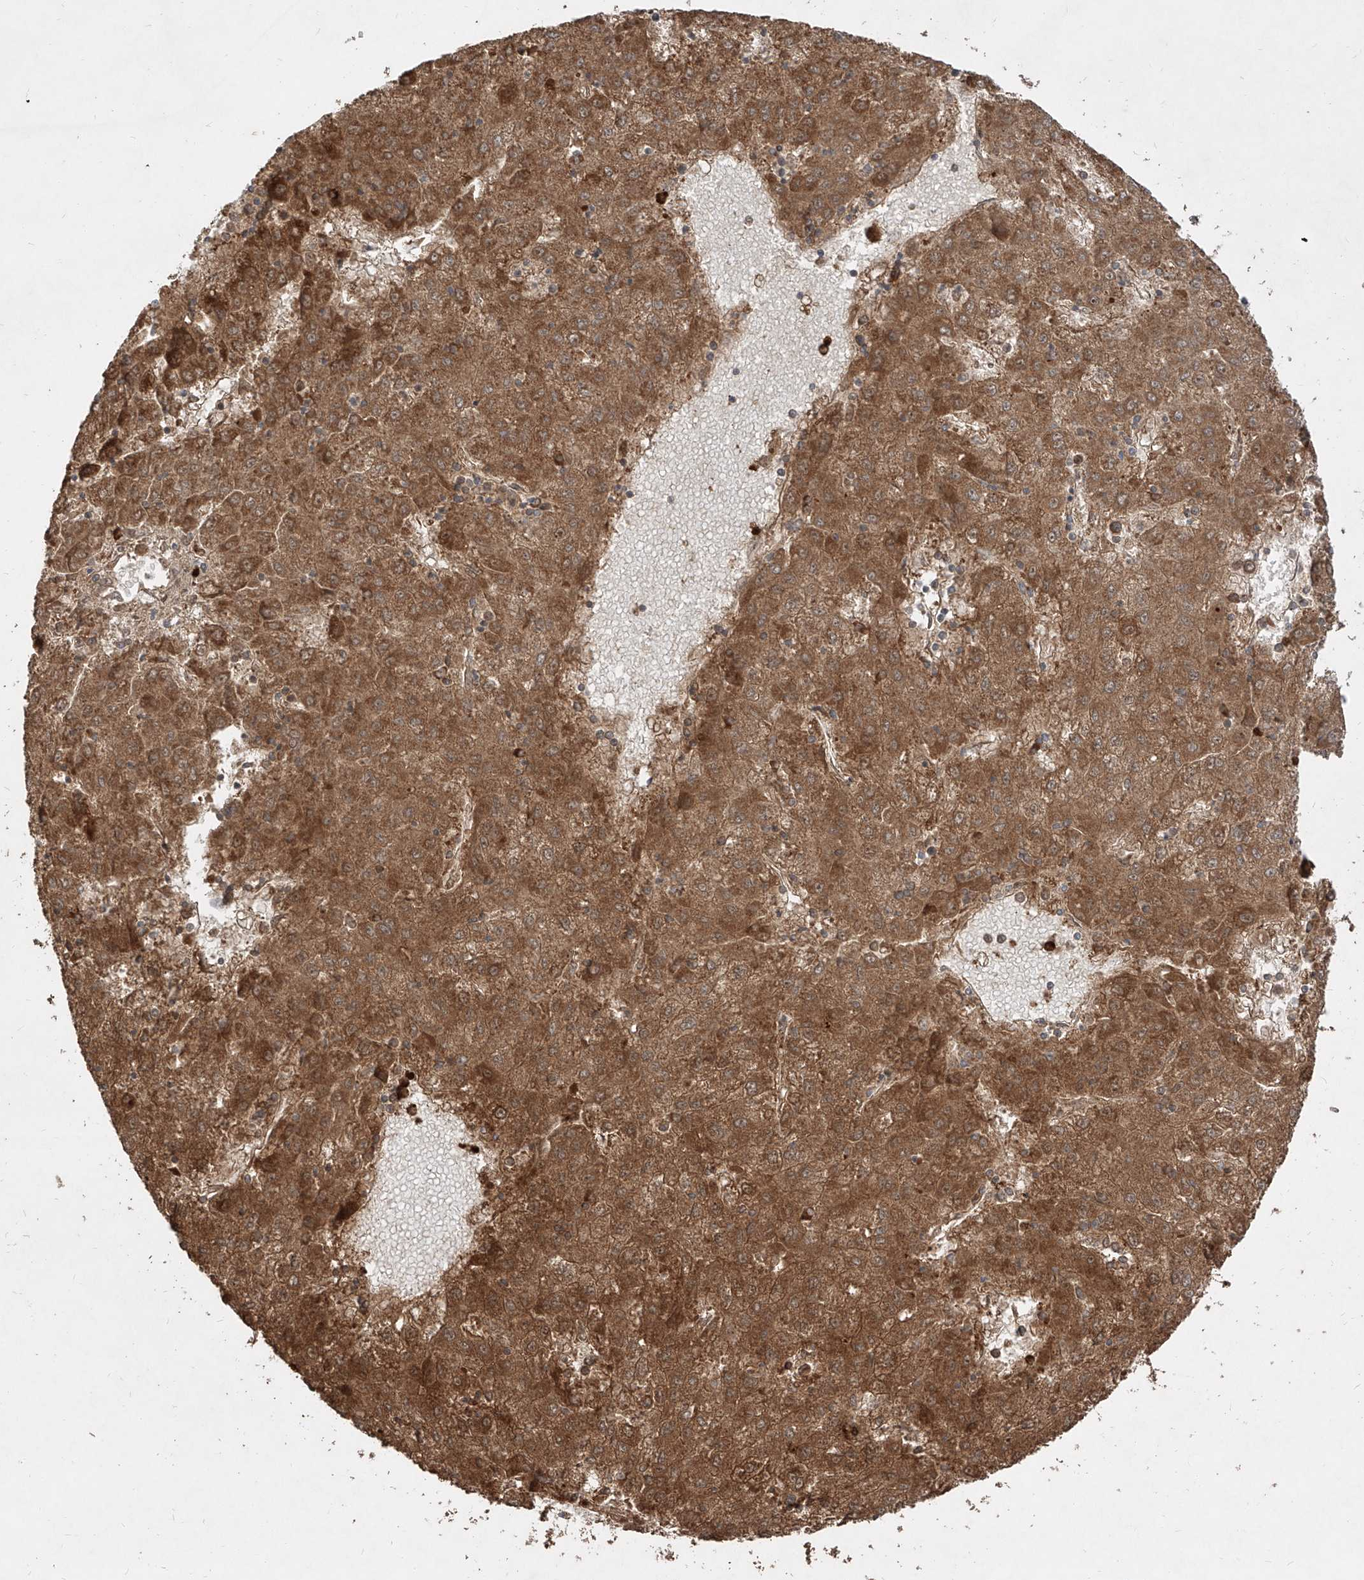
{"staining": {"intensity": "moderate", "quantity": ">75%", "location": "cytoplasmic/membranous"}, "tissue": "liver cancer", "cell_type": "Tumor cells", "image_type": "cancer", "snomed": [{"axis": "morphology", "description": "Carcinoma, Hepatocellular, NOS"}, {"axis": "topography", "description": "Liver"}], "caption": "Immunohistochemical staining of human liver hepatocellular carcinoma displays medium levels of moderate cytoplasmic/membranous expression in about >75% of tumor cells.", "gene": "AIM2", "patient": {"sex": "male", "age": 72}}